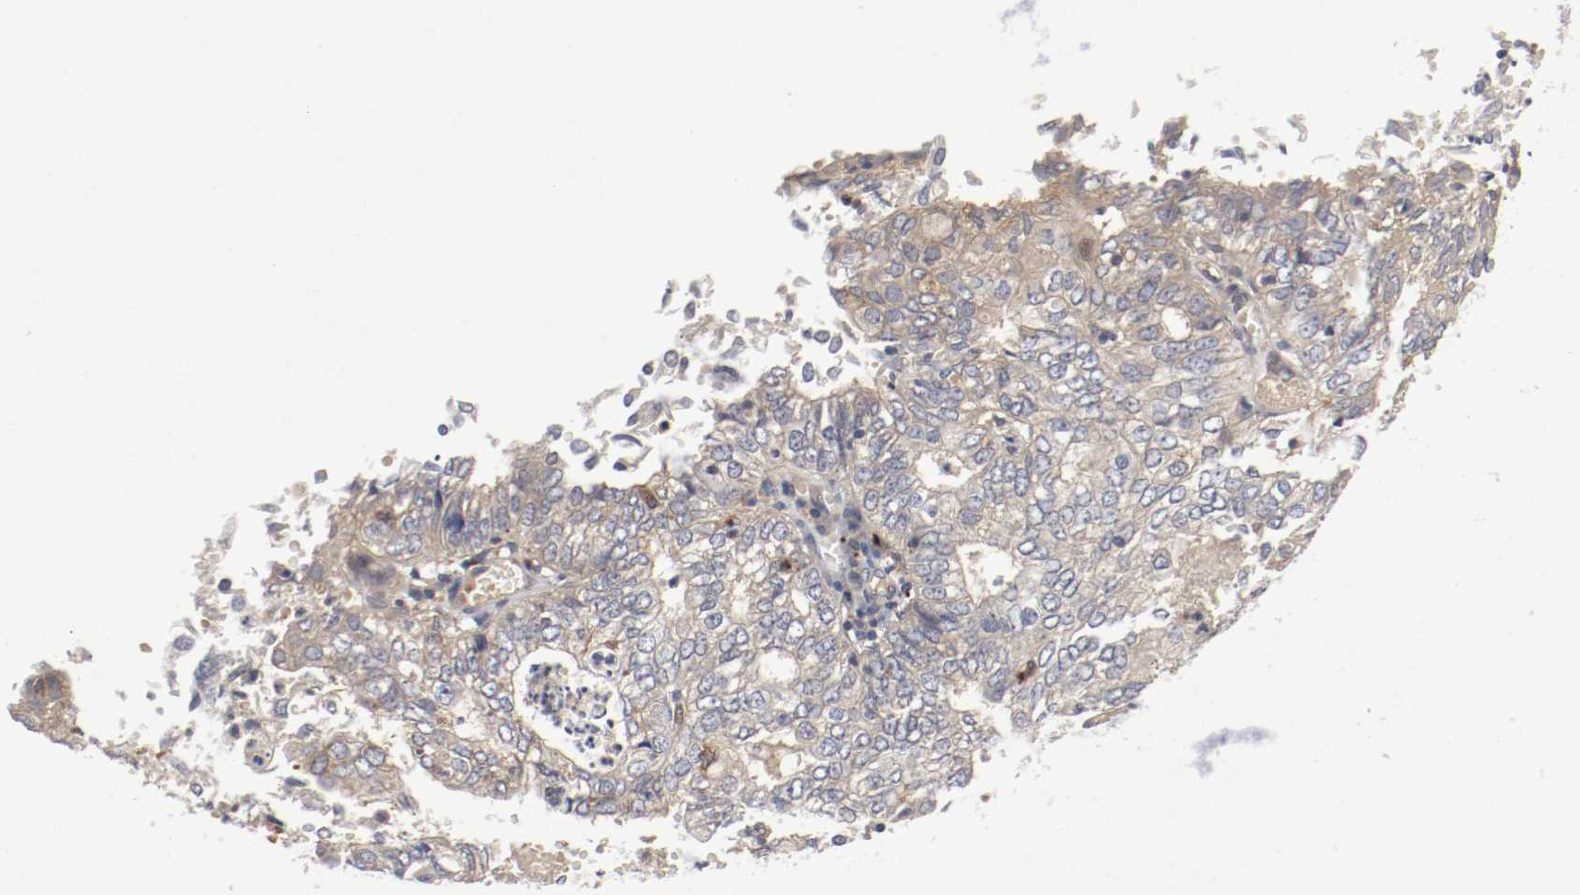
{"staining": {"intensity": "weak", "quantity": ">75%", "location": "cytoplasmic/membranous"}, "tissue": "endometrial cancer", "cell_type": "Tumor cells", "image_type": "cancer", "snomed": [{"axis": "morphology", "description": "Adenocarcinoma, NOS"}, {"axis": "topography", "description": "Endometrium"}], "caption": "Human endometrial adenocarcinoma stained for a protein (brown) reveals weak cytoplasmic/membranous positive expression in approximately >75% of tumor cells.", "gene": "REN", "patient": {"sex": "female", "age": 69}}